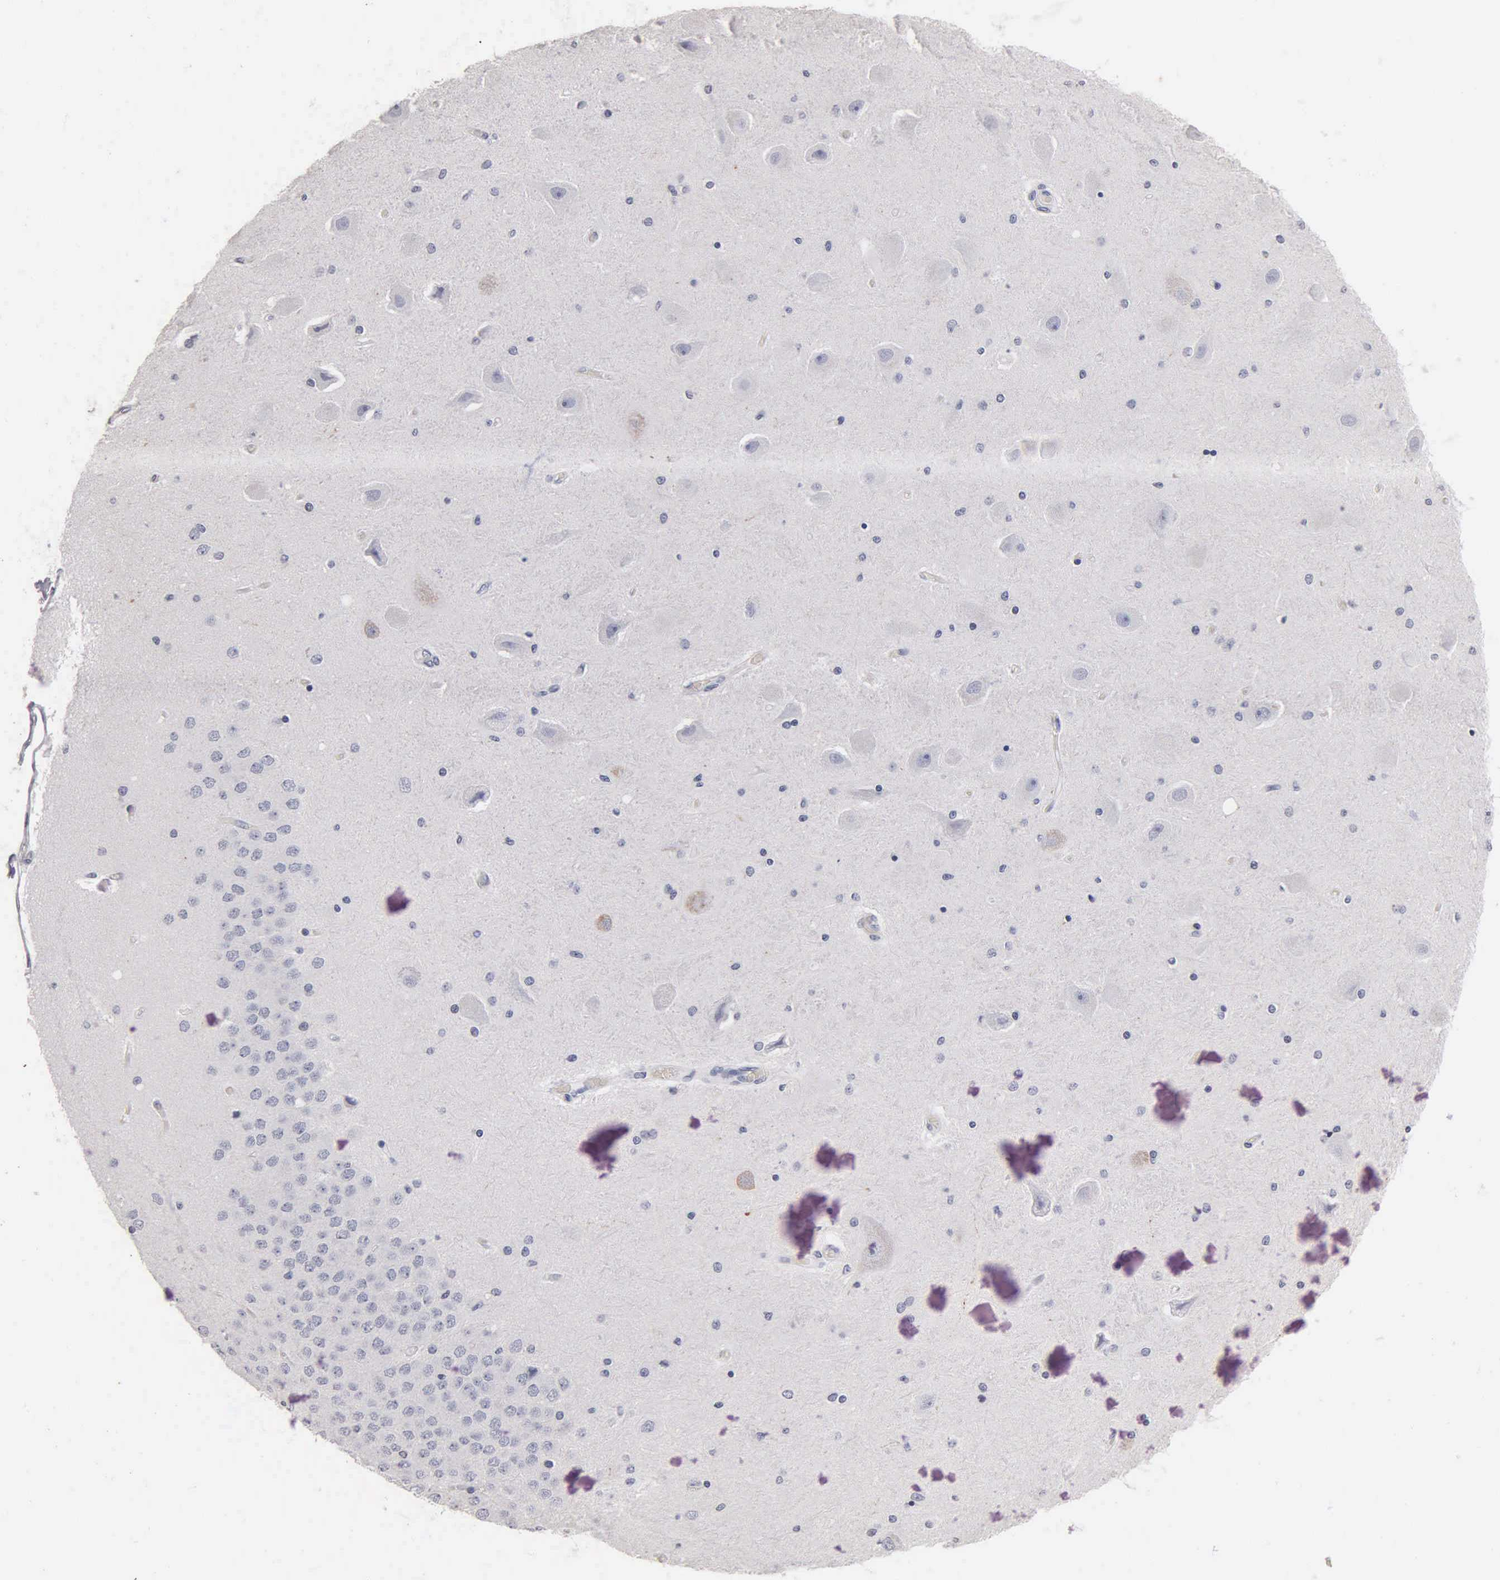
{"staining": {"intensity": "negative", "quantity": "none", "location": "none"}, "tissue": "hippocampus", "cell_type": "Glial cells", "image_type": "normal", "snomed": [{"axis": "morphology", "description": "Normal tissue, NOS"}, {"axis": "topography", "description": "Hippocampus"}], "caption": "Micrograph shows no protein positivity in glial cells of normal hippocampus. (DAB immunohistochemistry visualized using brightfield microscopy, high magnification).", "gene": "SST", "patient": {"sex": "female", "age": 54}}